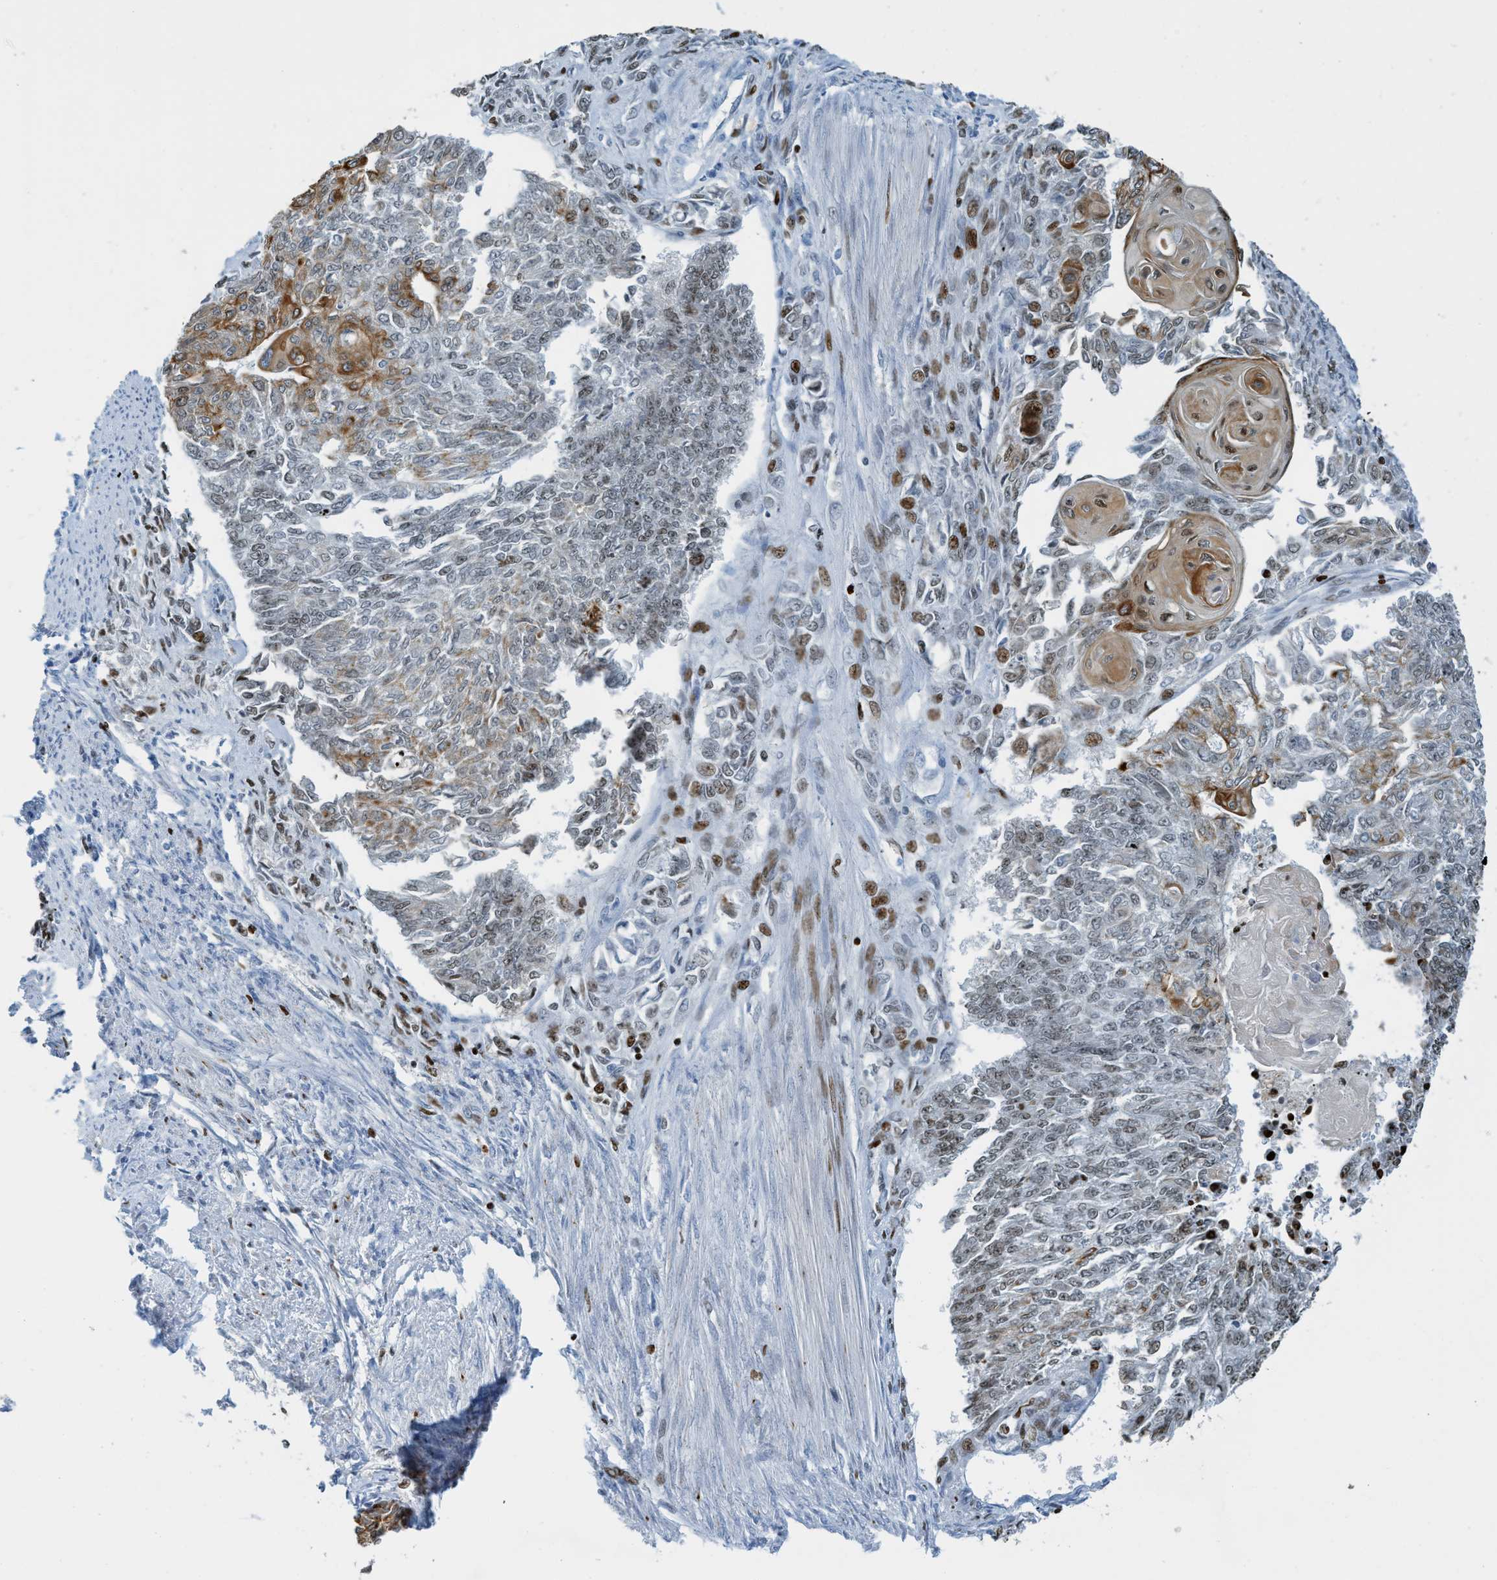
{"staining": {"intensity": "strong", "quantity": "<25%", "location": "cytoplasmic/membranous,nuclear"}, "tissue": "endometrial cancer", "cell_type": "Tumor cells", "image_type": "cancer", "snomed": [{"axis": "morphology", "description": "Adenocarcinoma, NOS"}, {"axis": "topography", "description": "Endometrium"}], "caption": "Adenocarcinoma (endometrial) was stained to show a protein in brown. There is medium levels of strong cytoplasmic/membranous and nuclear positivity in approximately <25% of tumor cells.", "gene": "SH3D19", "patient": {"sex": "female", "age": 32}}